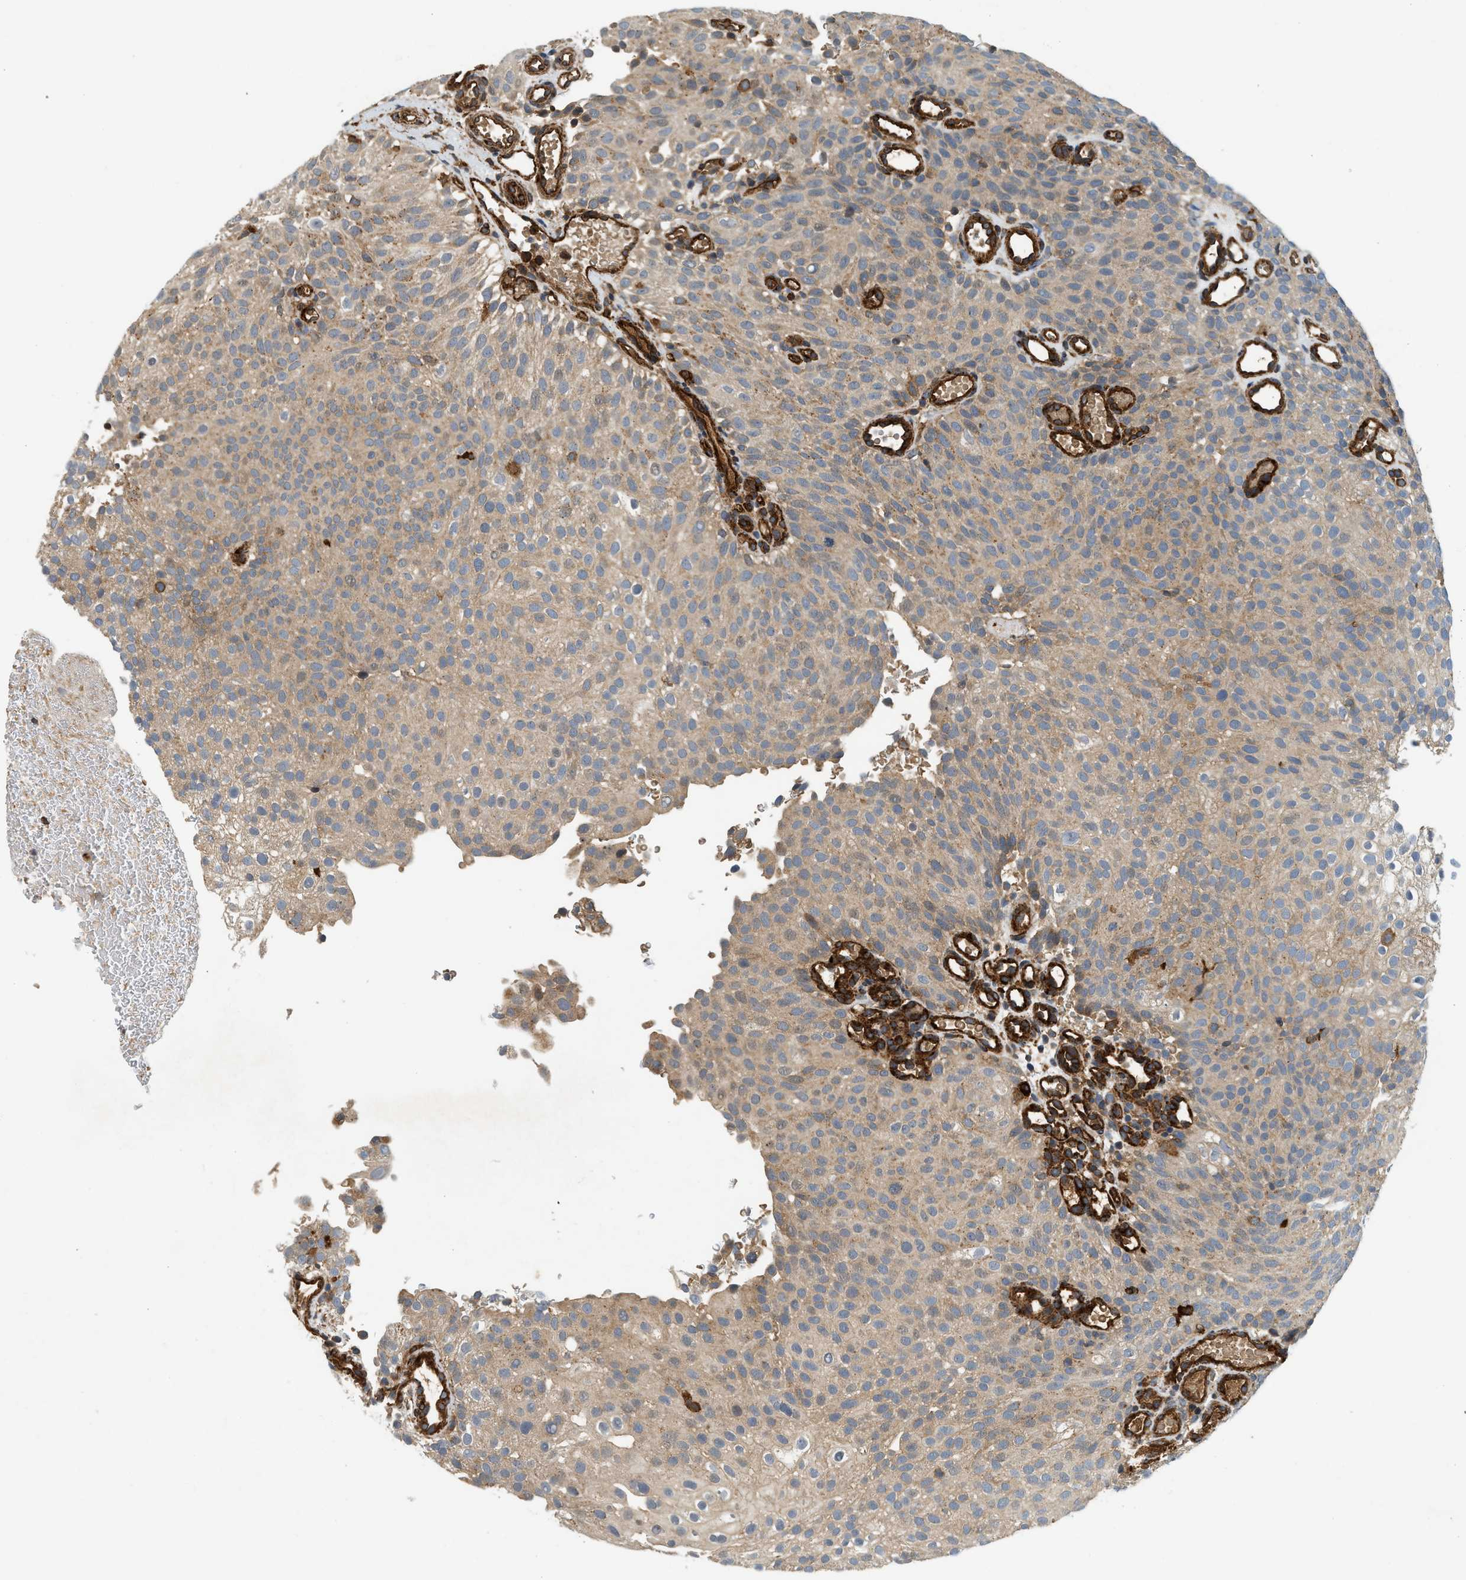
{"staining": {"intensity": "weak", "quantity": ">75%", "location": "cytoplasmic/membranous"}, "tissue": "urothelial cancer", "cell_type": "Tumor cells", "image_type": "cancer", "snomed": [{"axis": "morphology", "description": "Urothelial carcinoma, Low grade"}, {"axis": "topography", "description": "Urinary bladder"}], "caption": "A high-resolution histopathology image shows IHC staining of low-grade urothelial carcinoma, which exhibits weak cytoplasmic/membranous staining in approximately >75% of tumor cells.", "gene": "HIP1", "patient": {"sex": "male", "age": 78}}